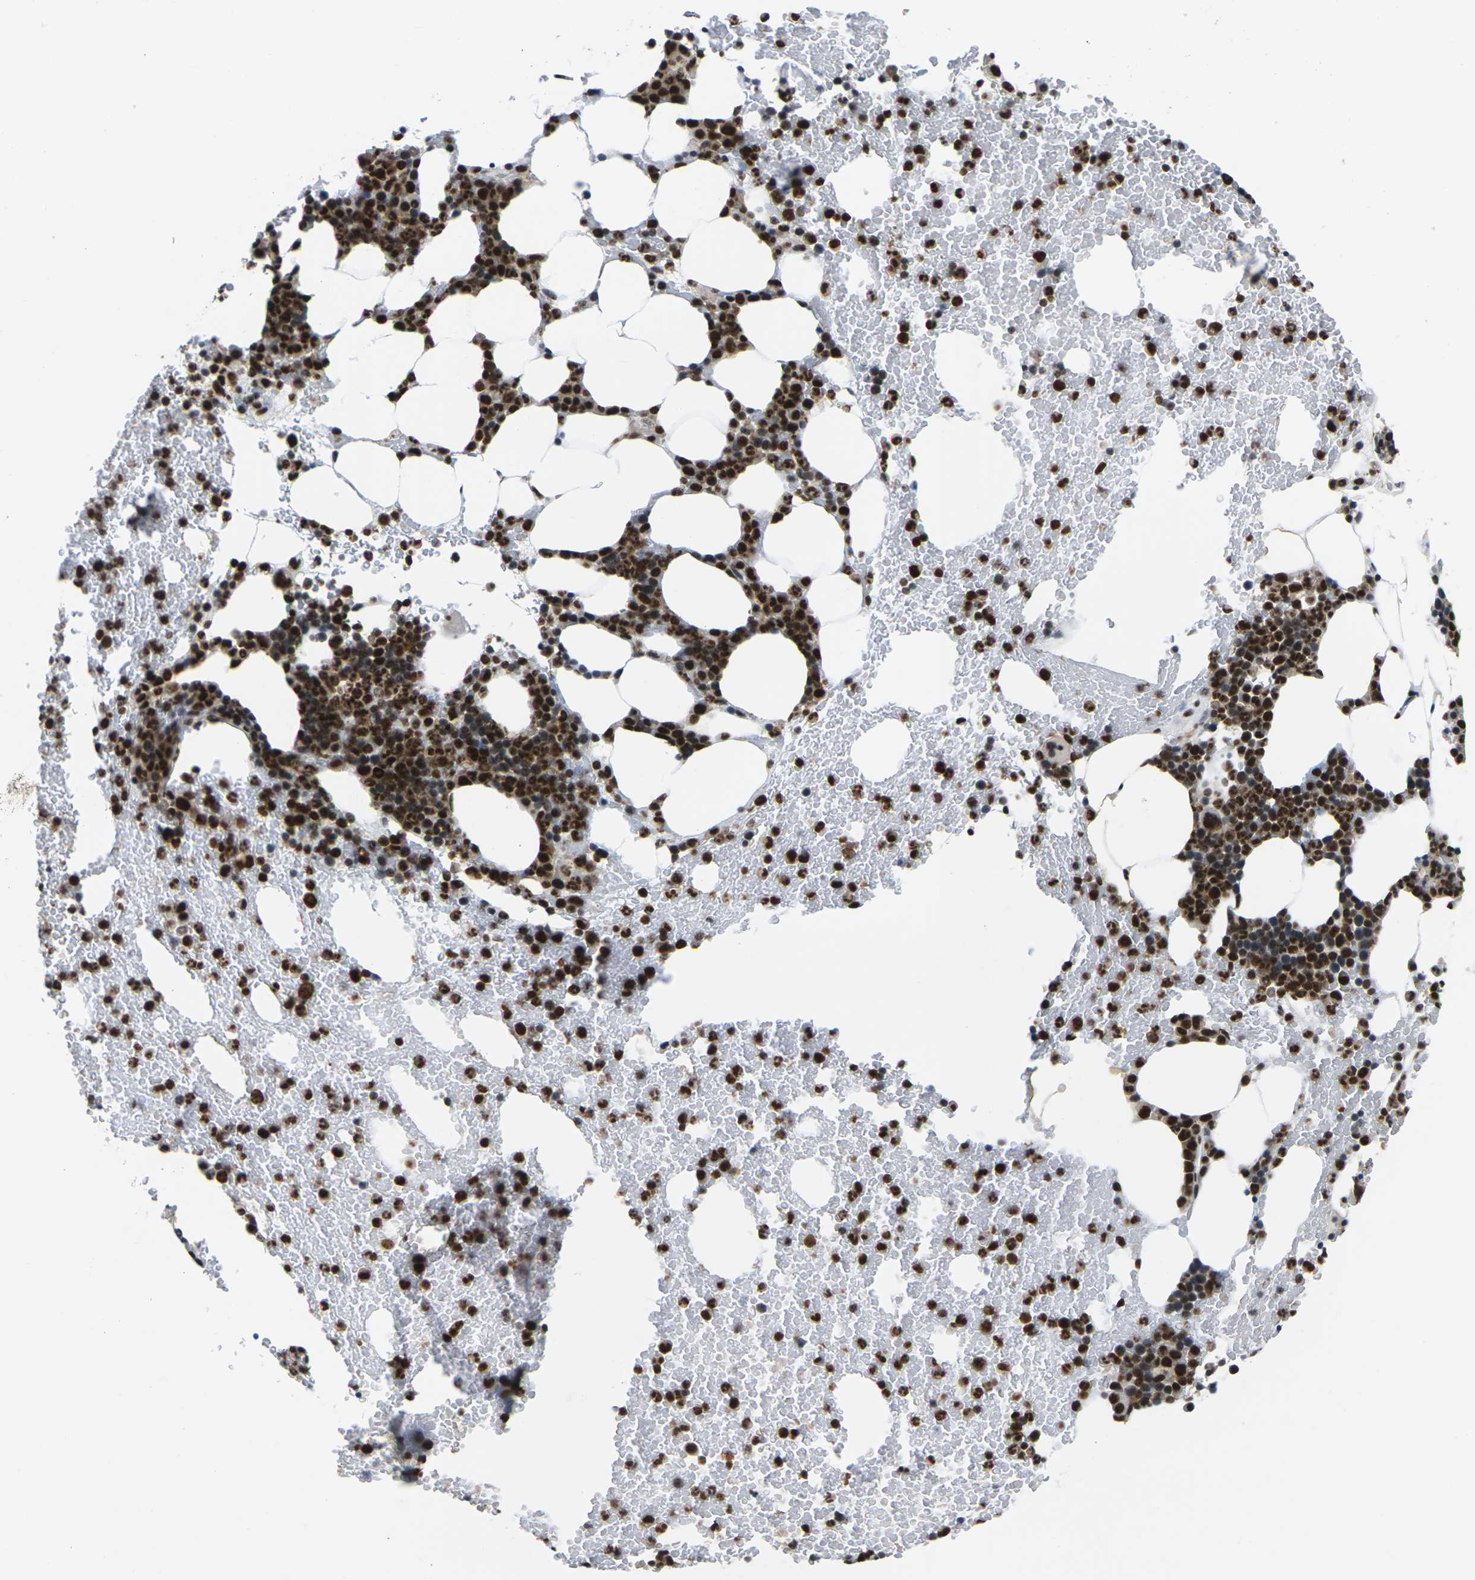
{"staining": {"intensity": "strong", "quantity": ">75%", "location": "nuclear"}, "tissue": "bone marrow", "cell_type": "Hematopoietic cells", "image_type": "normal", "snomed": [{"axis": "morphology", "description": "Normal tissue, NOS"}, {"axis": "morphology", "description": "Inflammation, NOS"}, {"axis": "topography", "description": "Bone marrow"}], "caption": "Protein analysis of unremarkable bone marrow exhibits strong nuclear positivity in about >75% of hematopoietic cells. (brown staining indicates protein expression, while blue staining denotes nuclei).", "gene": "MAGOH", "patient": {"sex": "female", "age": 70}}